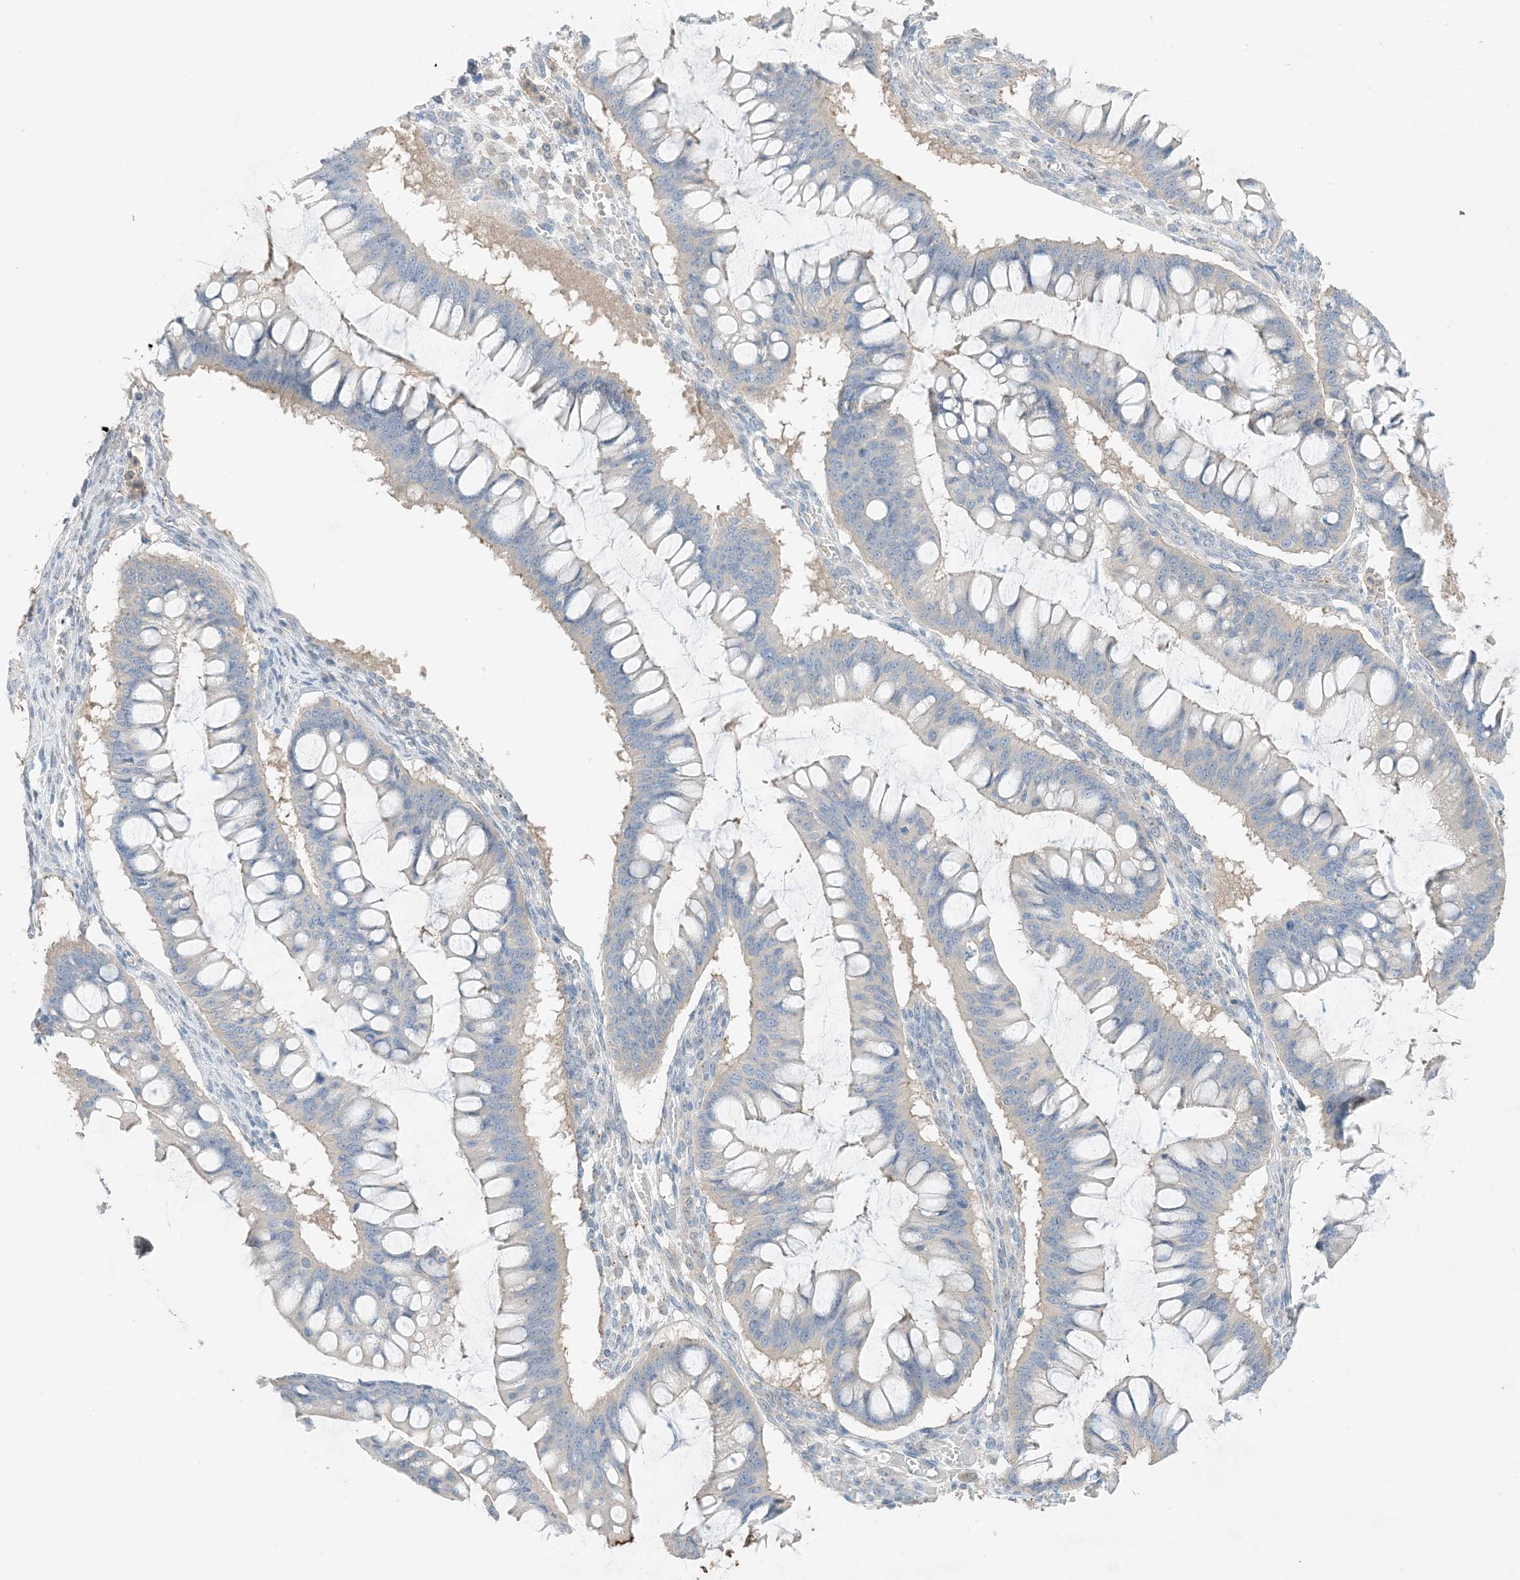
{"staining": {"intensity": "negative", "quantity": "none", "location": "none"}, "tissue": "ovarian cancer", "cell_type": "Tumor cells", "image_type": "cancer", "snomed": [{"axis": "morphology", "description": "Cystadenocarcinoma, mucinous, NOS"}, {"axis": "topography", "description": "Ovary"}], "caption": "Ovarian cancer stained for a protein using IHC reveals no expression tumor cells.", "gene": "KIFBP", "patient": {"sex": "female", "age": 73}}